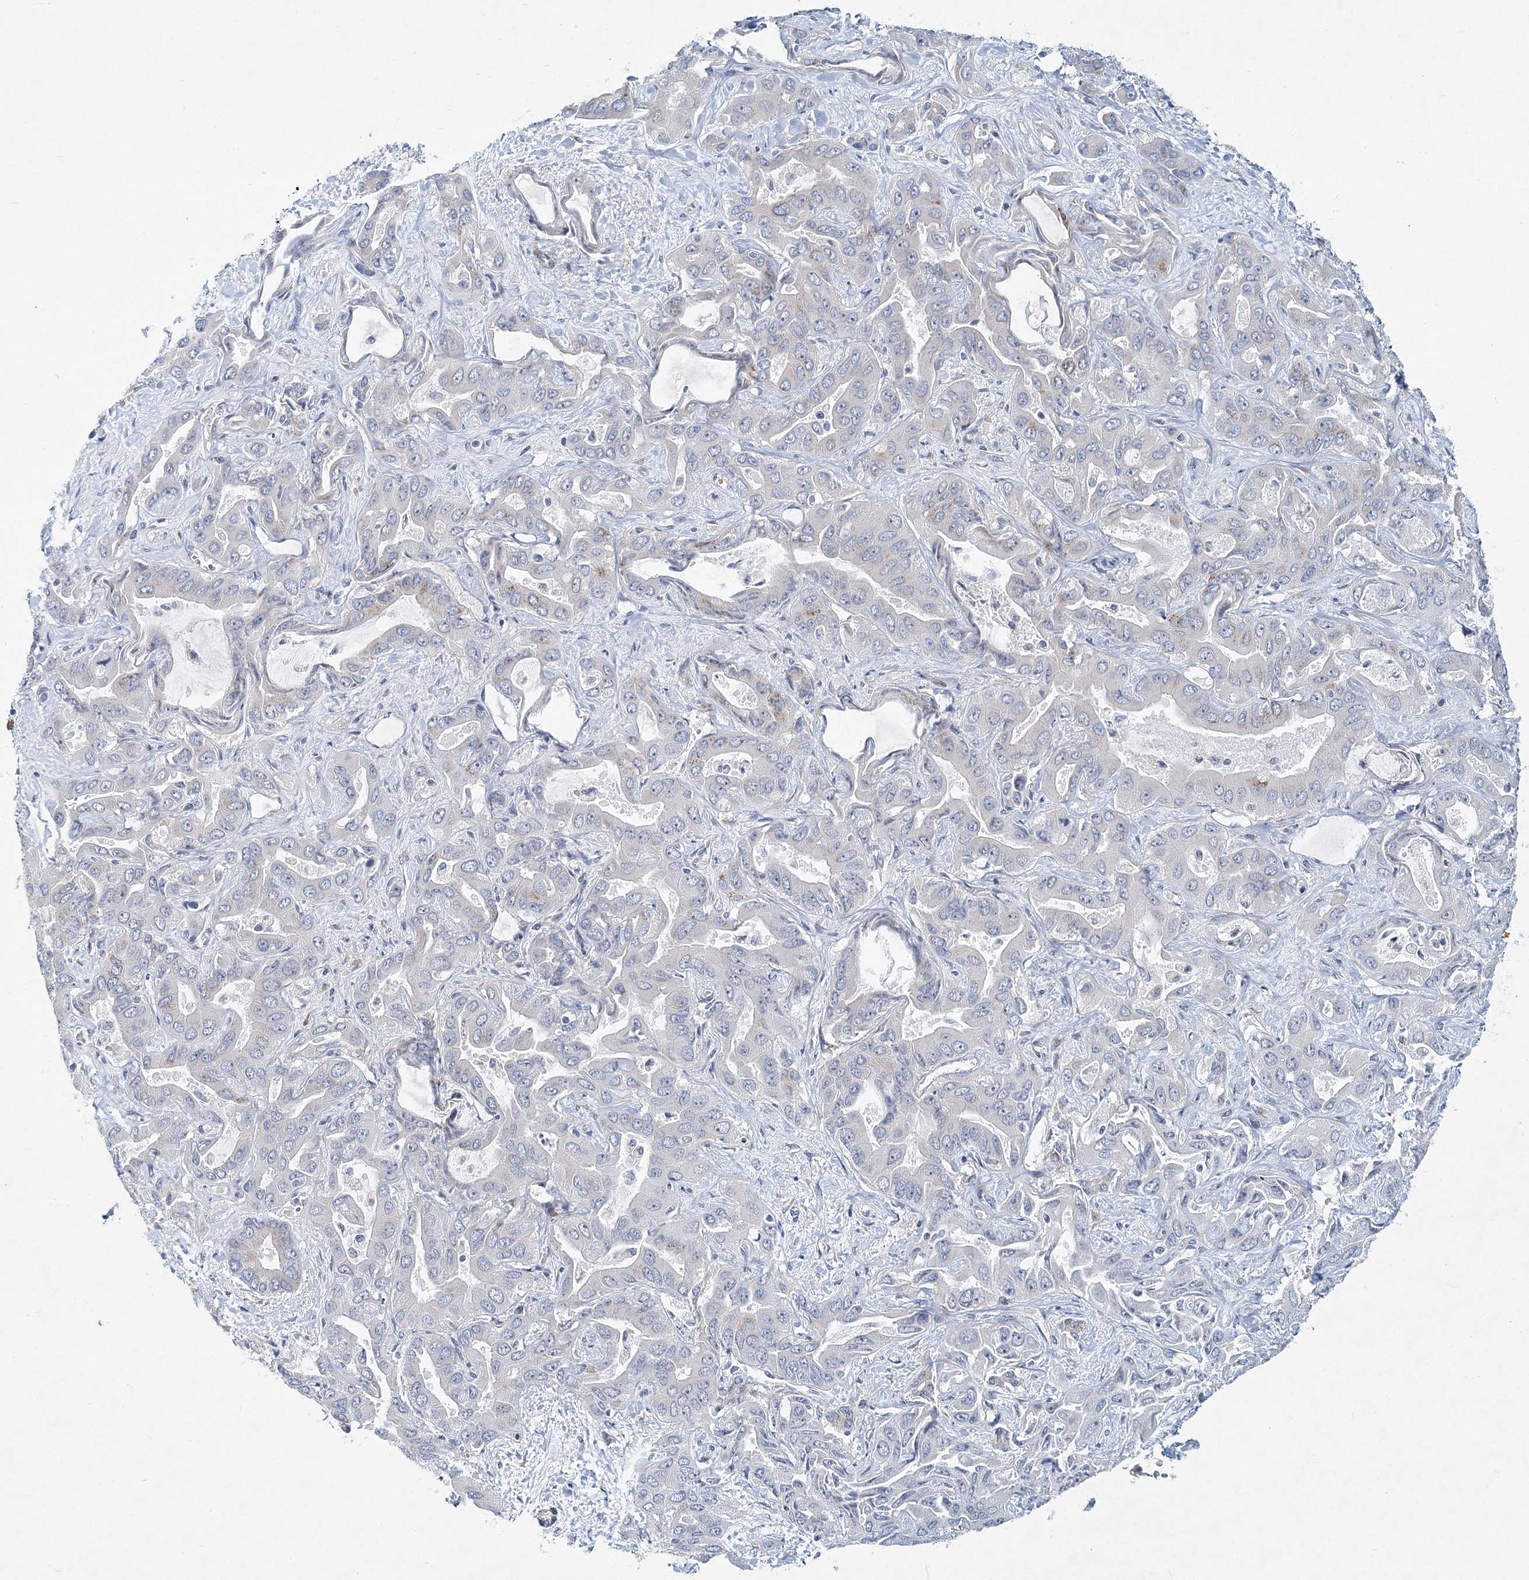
{"staining": {"intensity": "negative", "quantity": "none", "location": "none"}, "tissue": "liver cancer", "cell_type": "Tumor cells", "image_type": "cancer", "snomed": [{"axis": "morphology", "description": "Cholangiocarcinoma"}, {"axis": "topography", "description": "Liver"}], "caption": "Immunohistochemistry image of neoplastic tissue: human liver cancer (cholangiocarcinoma) stained with DAB exhibits no significant protein expression in tumor cells. (DAB IHC with hematoxylin counter stain).", "gene": "NBAS", "patient": {"sex": "female", "age": 52}}